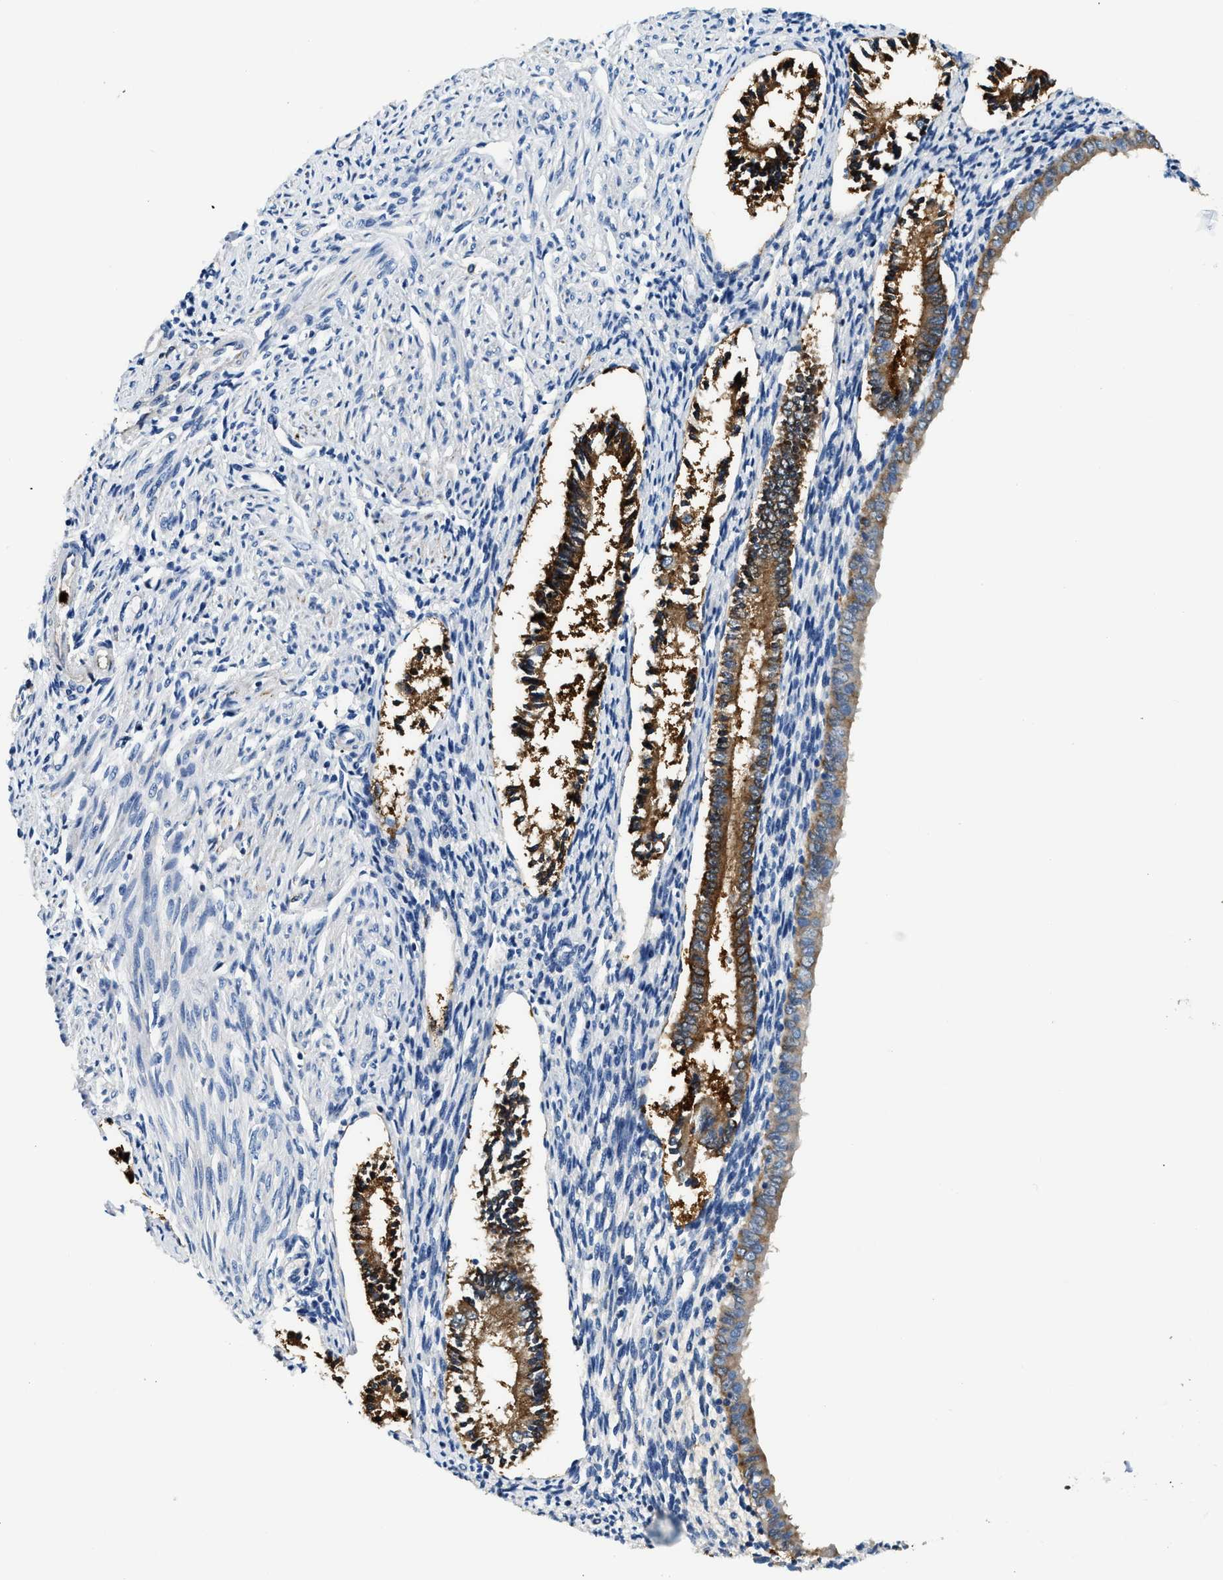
{"staining": {"intensity": "negative", "quantity": "none", "location": "none"}, "tissue": "endometrium", "cell_type": "Cells in endometrial stroma", "image_type": "normal", "snomed": [{"axis": "morphology", "description": "Normal tissue, NOS"}, {"axis": "topography", "description": "Endometrium"}], "caption": "High power microscopy histopathology image of an immunohistochemistry micrograph of benign endometrium, revealing no significant positivity in cells in endometrial stroma.", "gene": "ANXA3", "patient": {"sex": "female", "age": 42}}